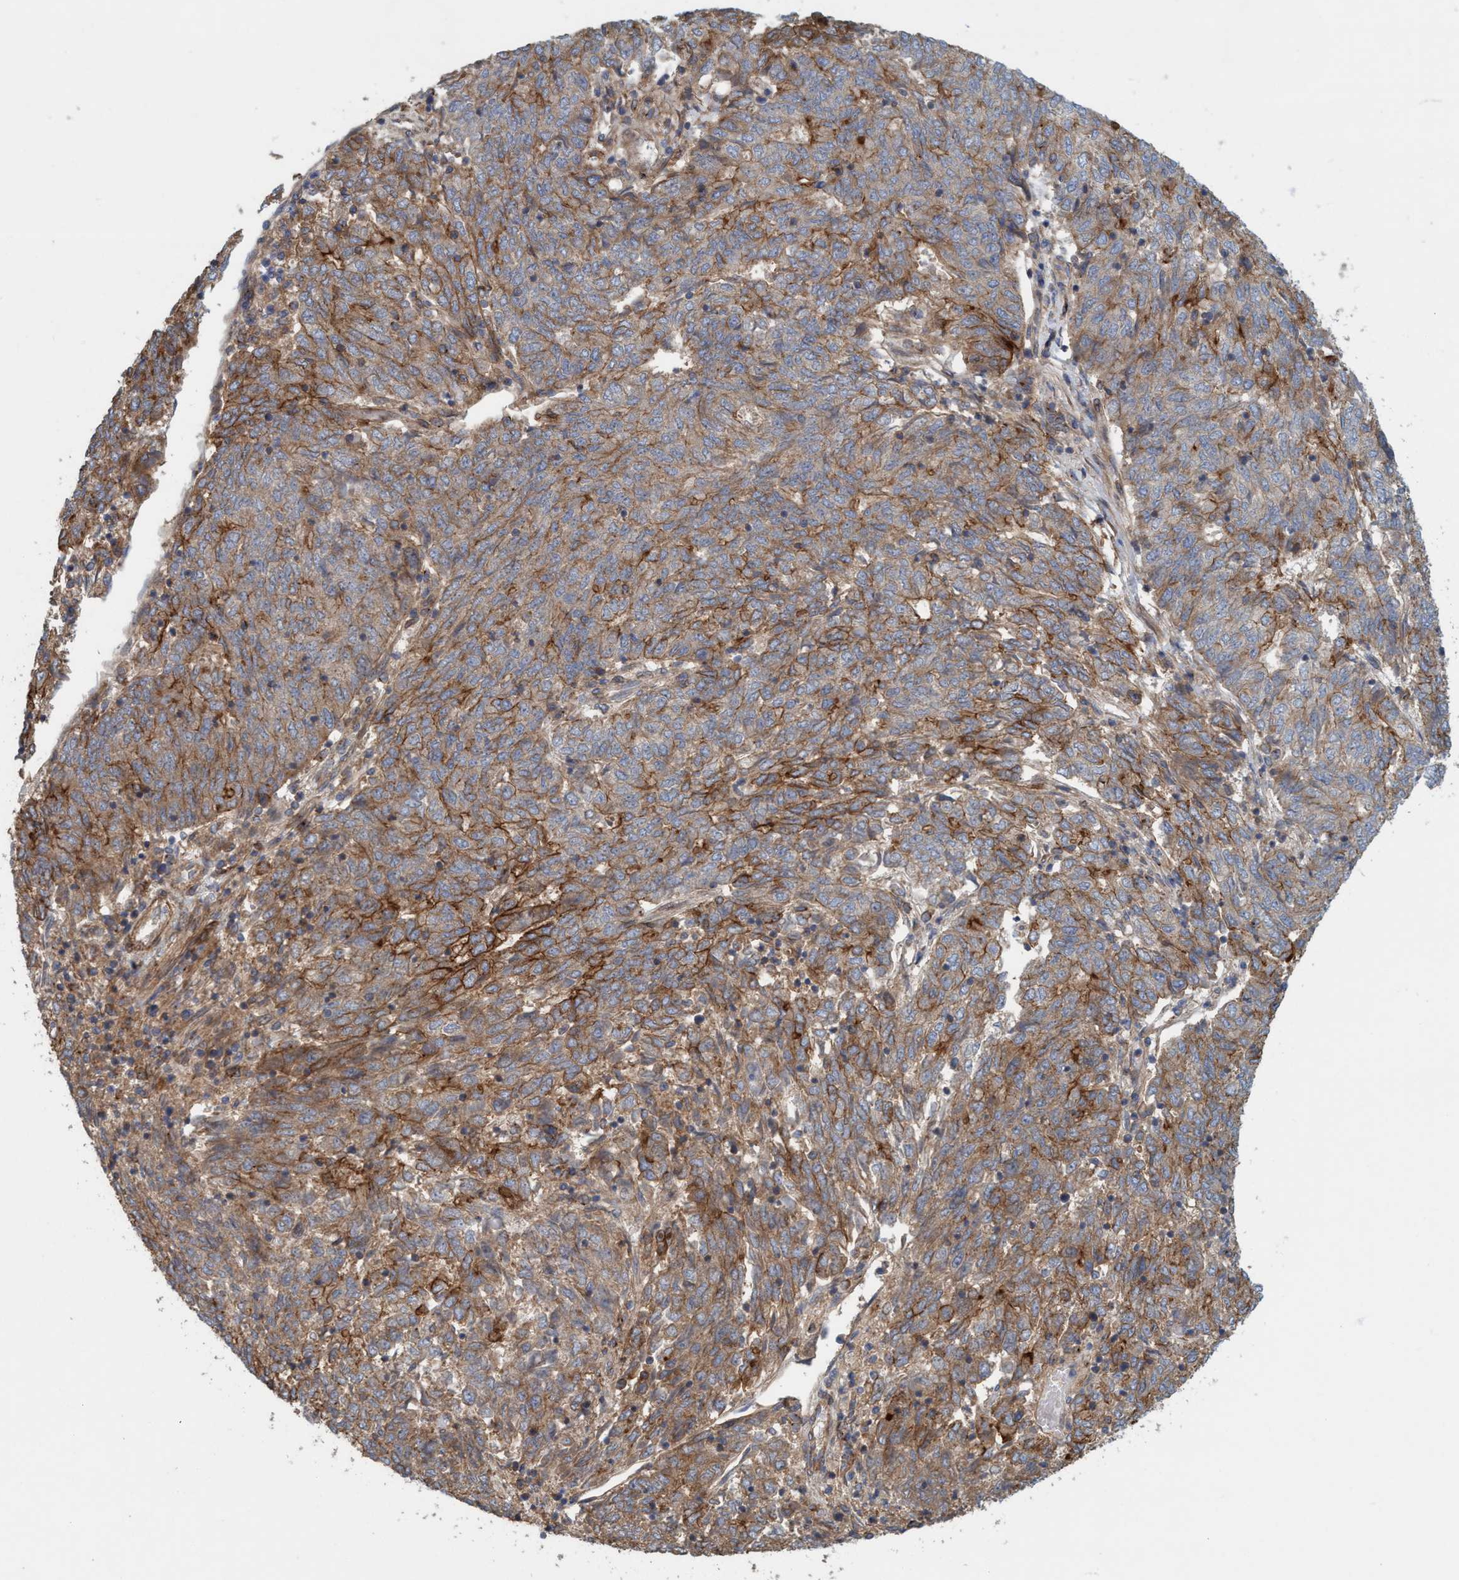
{"staining": {"intensity": "strong", "quantity": "25%-75%", "location": "cytoplasmic/membranous"}, "tissue": "endometrial cancer", "cell_type": "Tumor cells", "image_type": "cancer", "snomed": [{"axis": "morphology", "description": "Adenocarcinoma, NOS"}, {"axis": "topography", "description": "Endometrium"}], "caption": "Strong cytoplasmic/membranous positivity for a protein is appreciated in approximately 25%-75% of tumor cells of adenocarcinoma (endometrial) using IHC.", "gene": "SPECC1", "patient": {"sex": "female", "age": 80}}